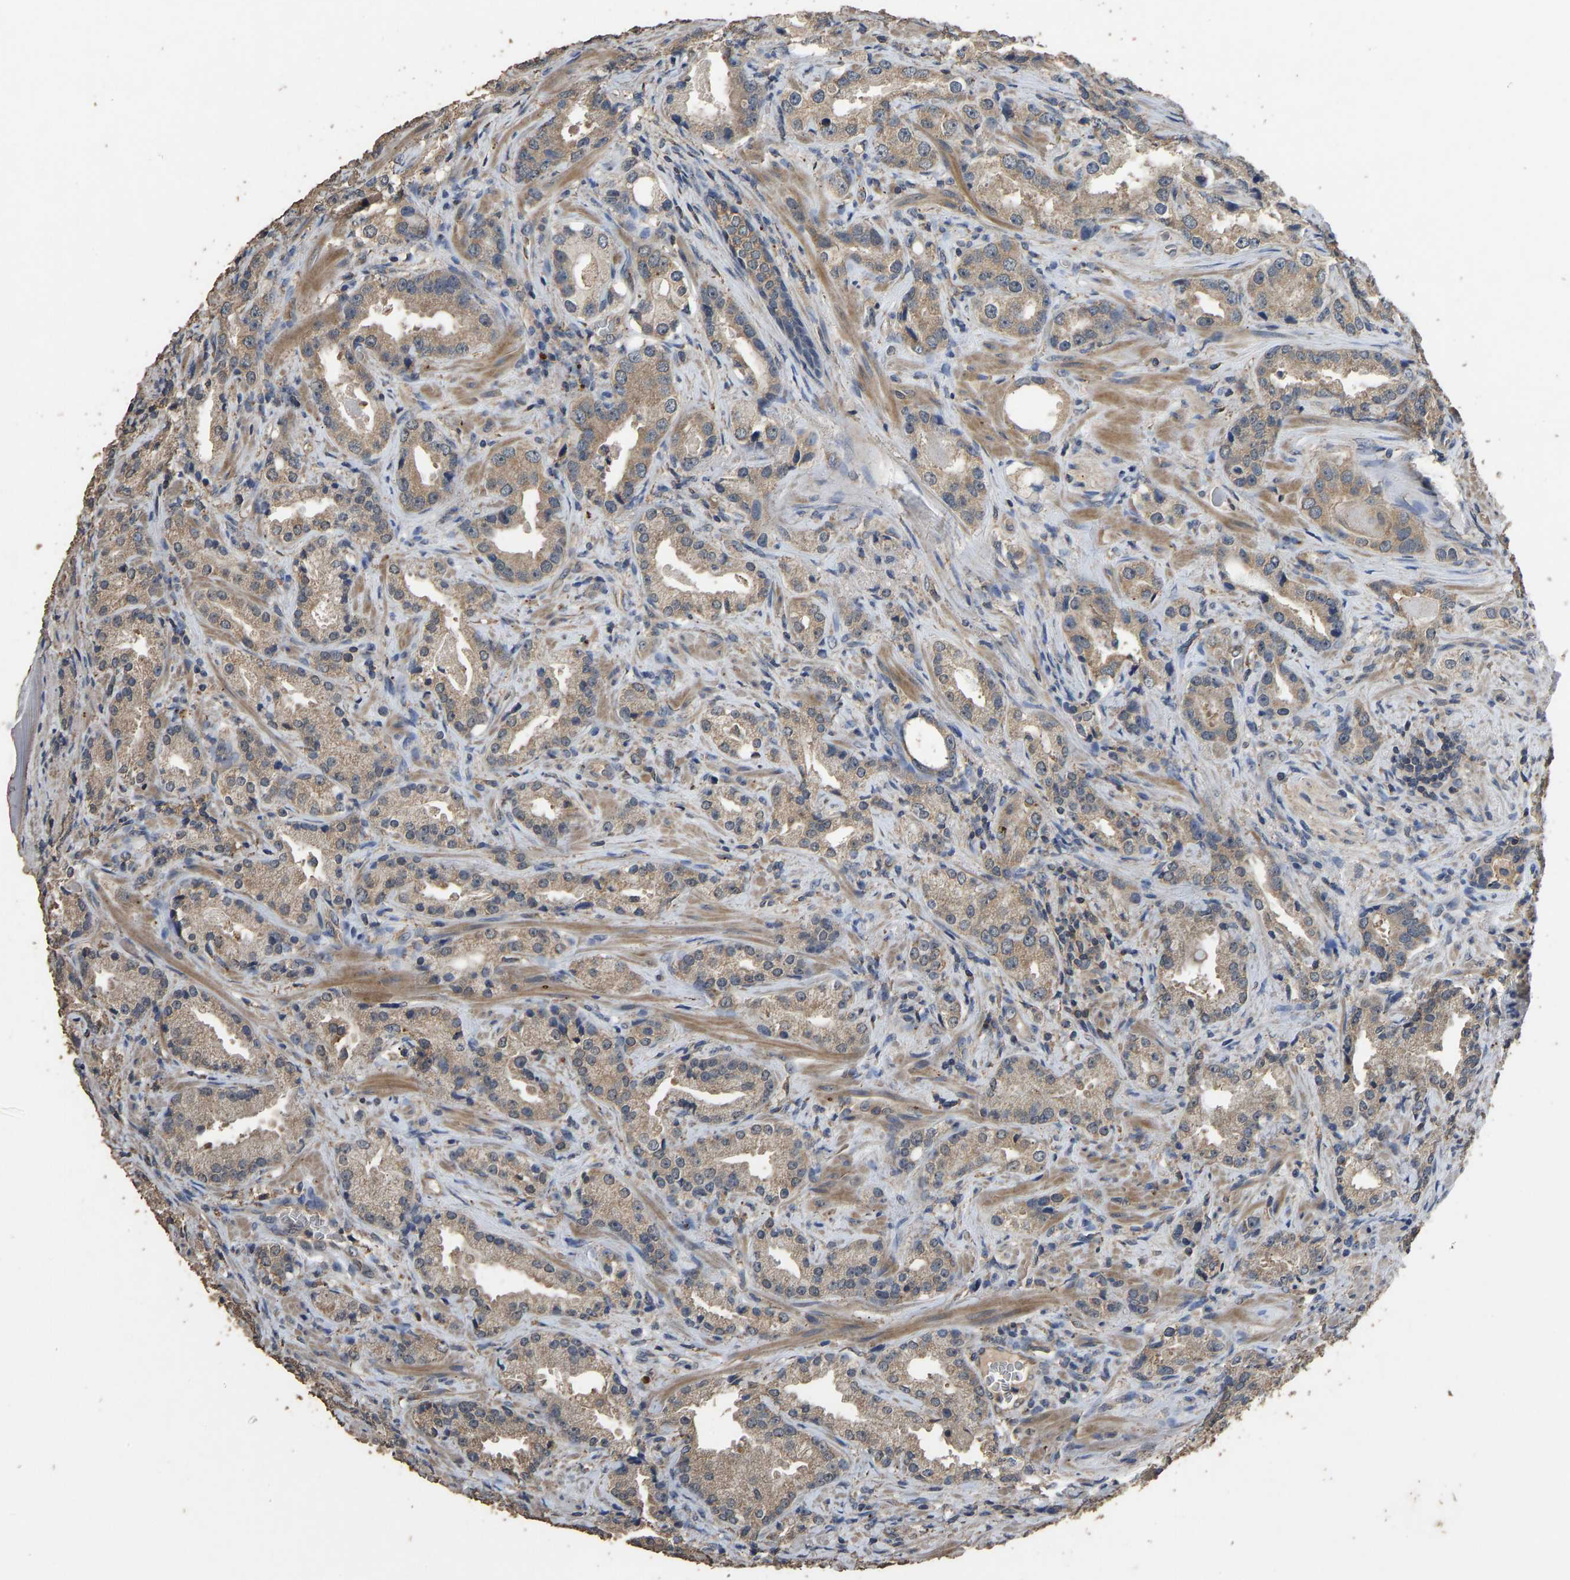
{"staining": {"intensity": "moderate", "quantity": ">75%", "location": "cytoplasmic/membranous"}, "tissue": "prostate cancer", "cell_type": "Tumor cells", "image_type": "cancer", "snomed": [{"axis": "morphology", "description": "Adenocarcinoma, High grade"}, {"axis": "topography", "description": "Prostate"}], "caption": "High-power microscopy captured an immunohistochemistry photomicrograph of prostate cancer (adenocarcinoma (high-grade)), revealing moderate cytoplasmic/membranous staining in approximately >75% of tumor cells.", "gene": "CIDEC", "patient": {"sex": "male", "age": 63}}